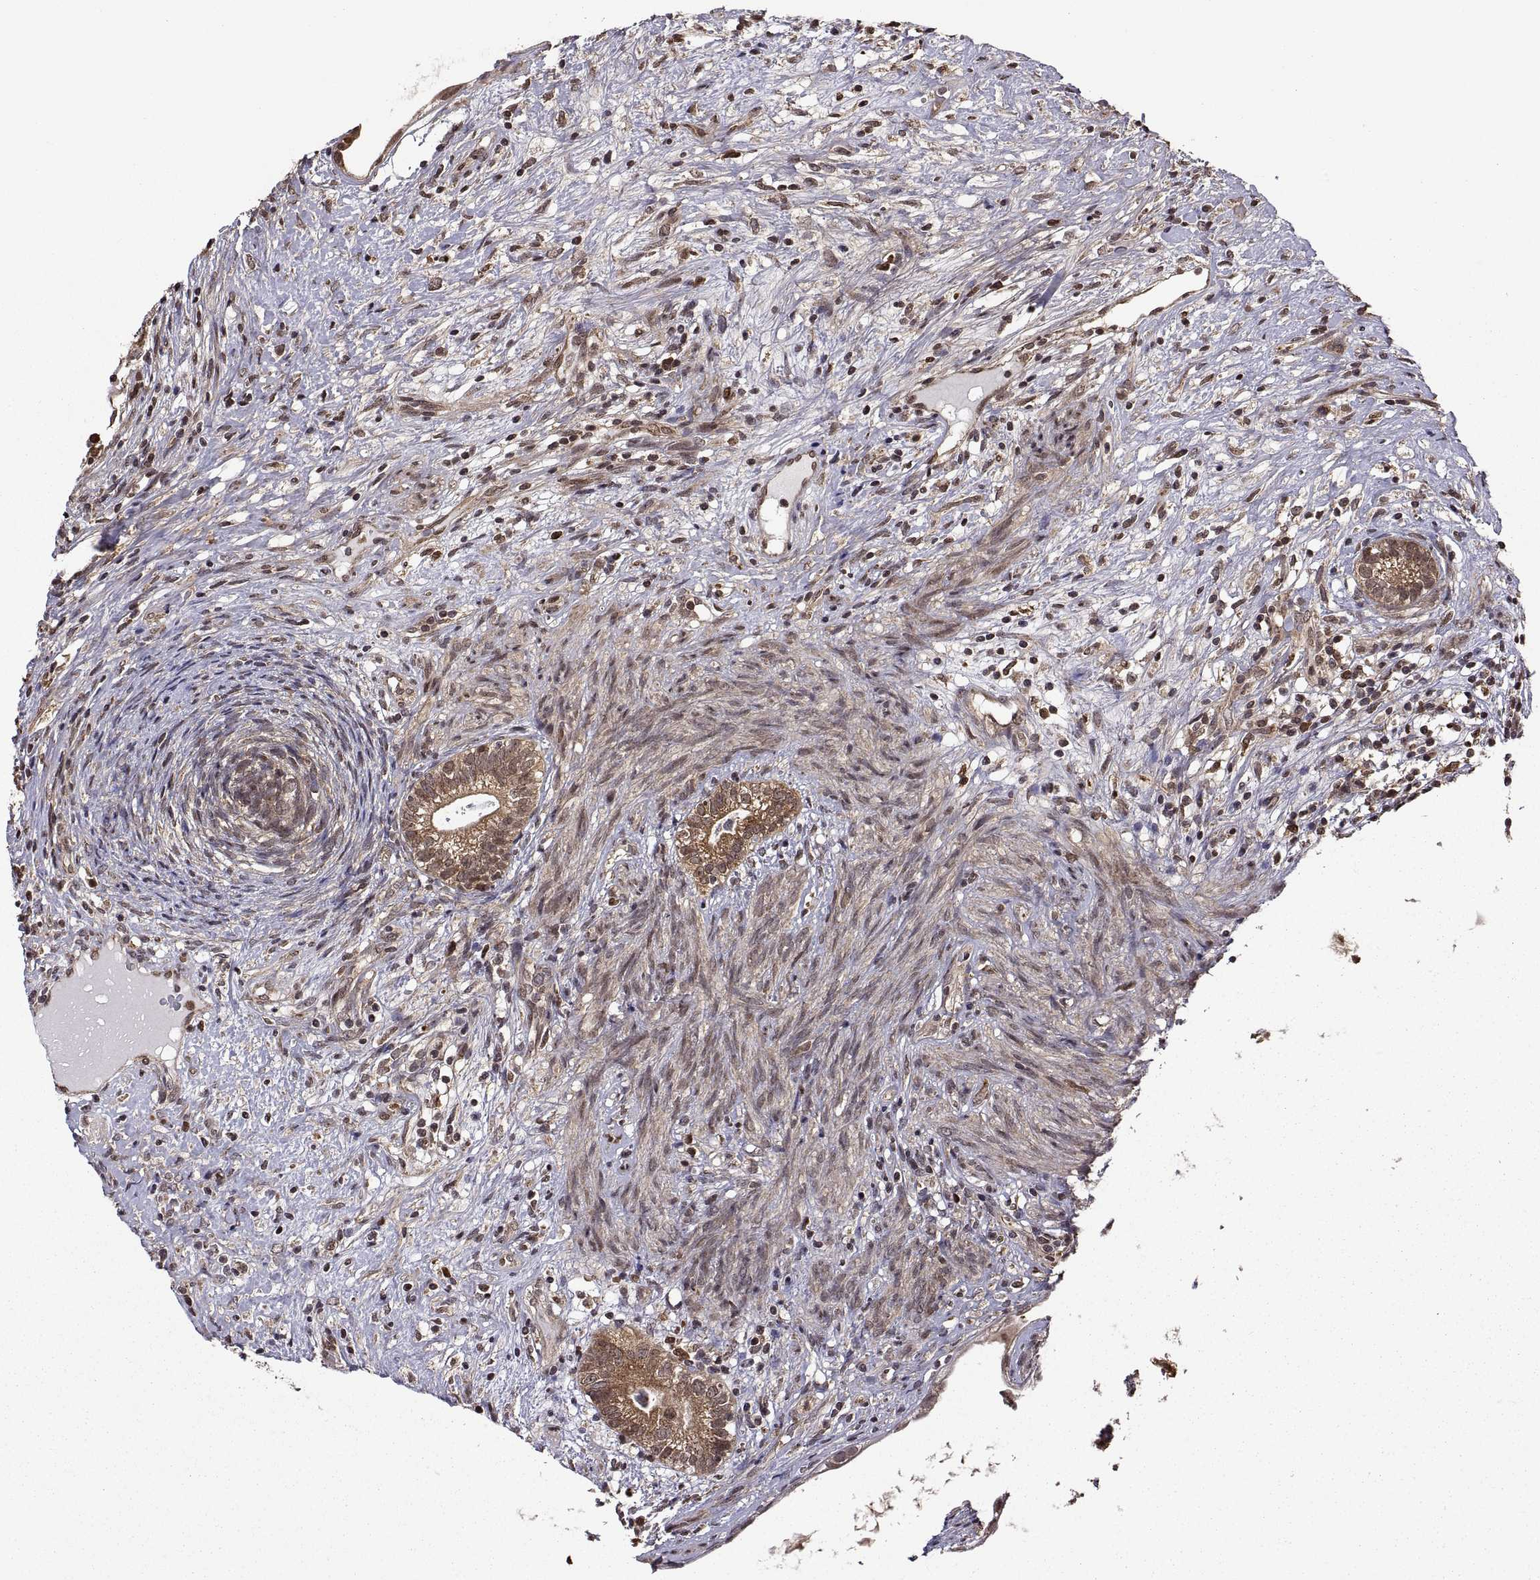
{"staining": {"intensity": "weak", "quantity": "25%-75%", "location": "cytoplasmic/membranous"}, "tissue": "testis cancer", "cell_type": "Tumor cells", "image_type": "cancer", "snomed": [{"axis": "morphology", "description": "Seminoma, NOS"}, {"axis": "morphology", "description": "Carcinoma, Embryonal, NOS"}, {"axis": "topography", "description": "Testis"}], "caption": "Testis embryonal carcinoma tissue displays weak cytoplasmic/membranous expression in about 25%-75% of tumor cells", "gene": "ZNRF2", "patient": {"sex": "male", "age": 41}}